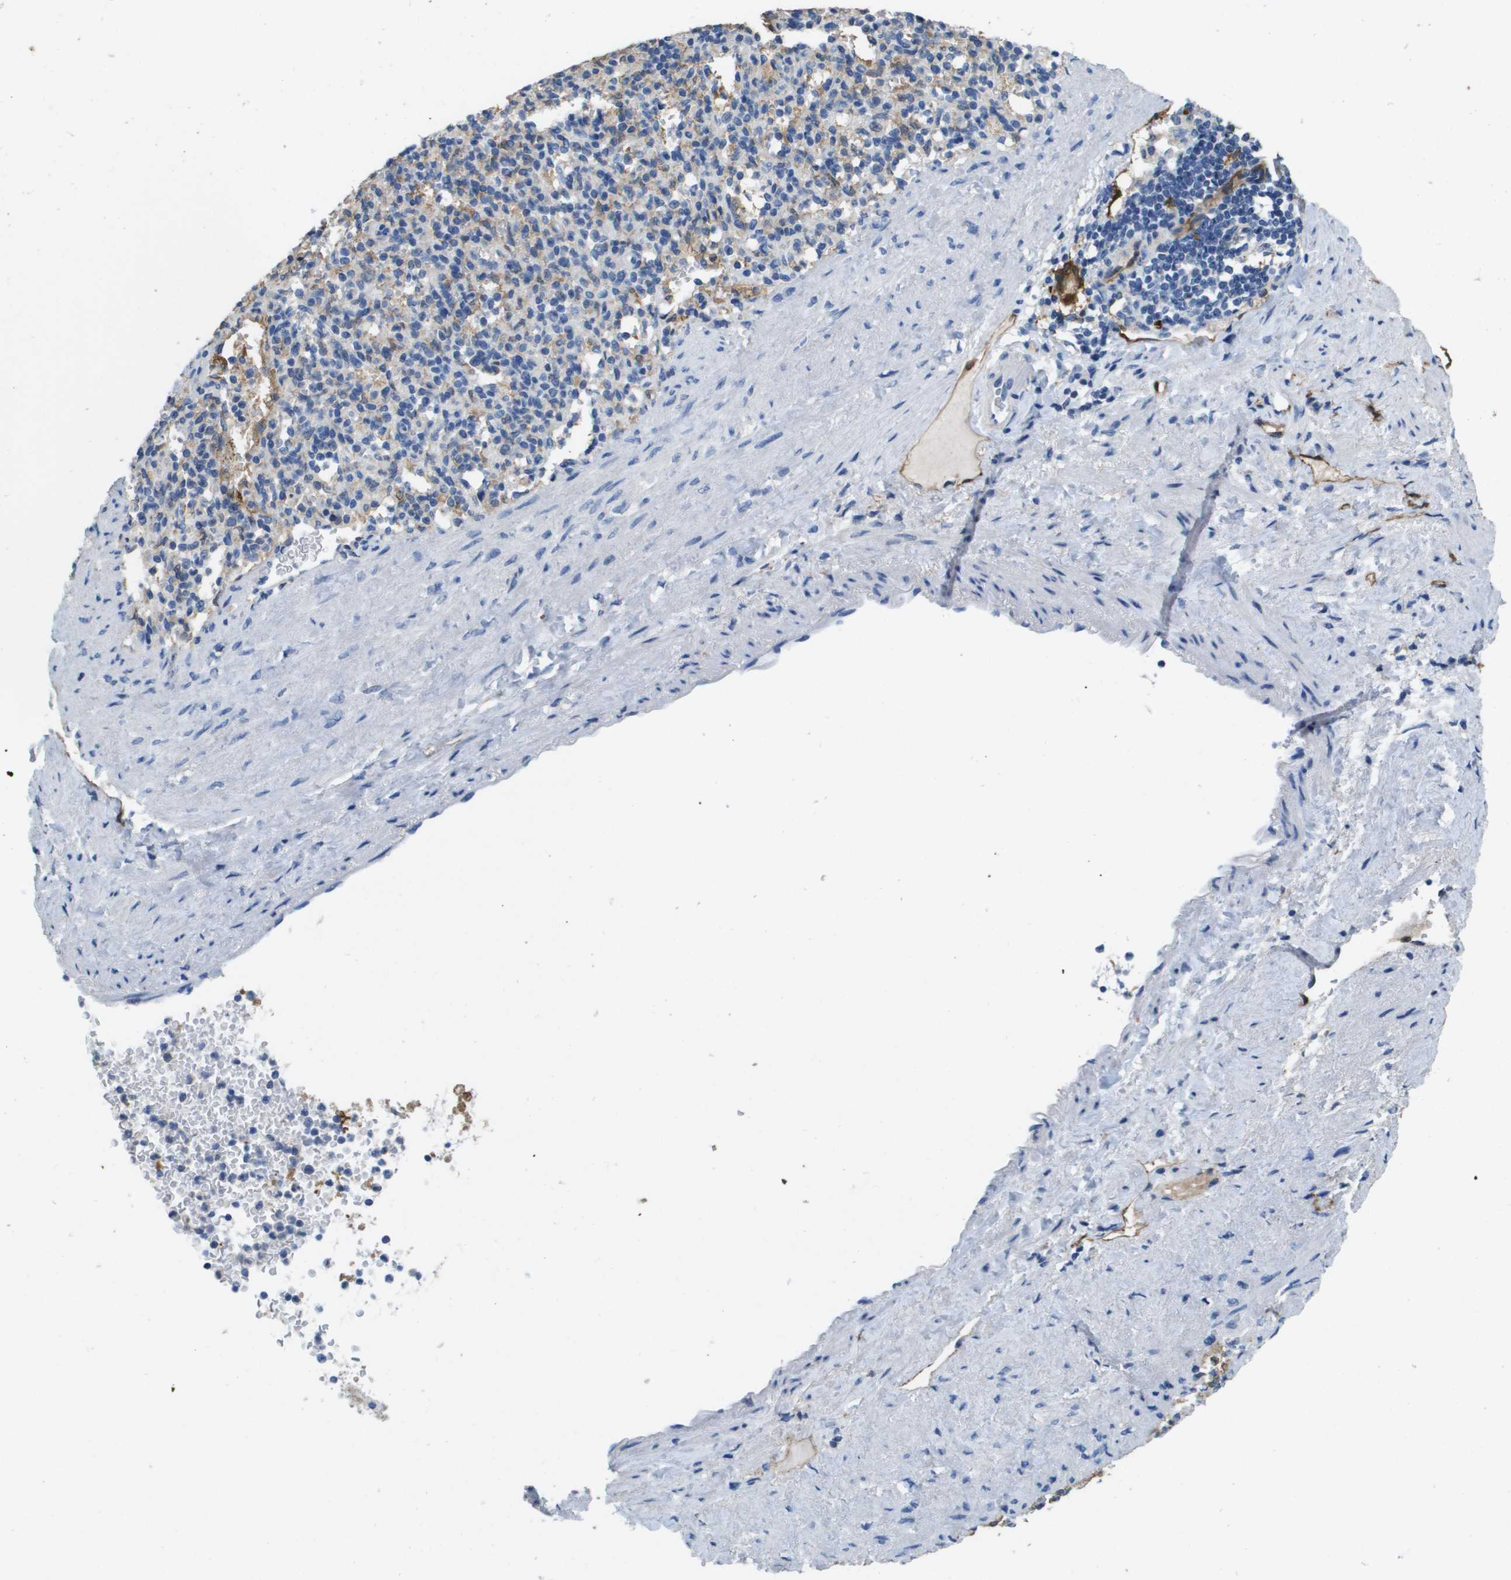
{"staining": {"intensity": "moderate", "quantity": "25%-75%", "location": "cytoplasmic/membranous"}, "tissue": "spleen", "cell_type": "Cells in red pulp", "image_type": "normal", "snomed": [{"axis": "morphology", "description": "Normal tissue, NOS"}, {"axis": "topography", "description": "Spleen"}], "caption": "Normal spleen exhibits moderate cytoplasmic/membranous expression in about 25%-75% of cells in red pulp.", "gene": "FABP5", "patient": {"sex": "female", "age": 74}}